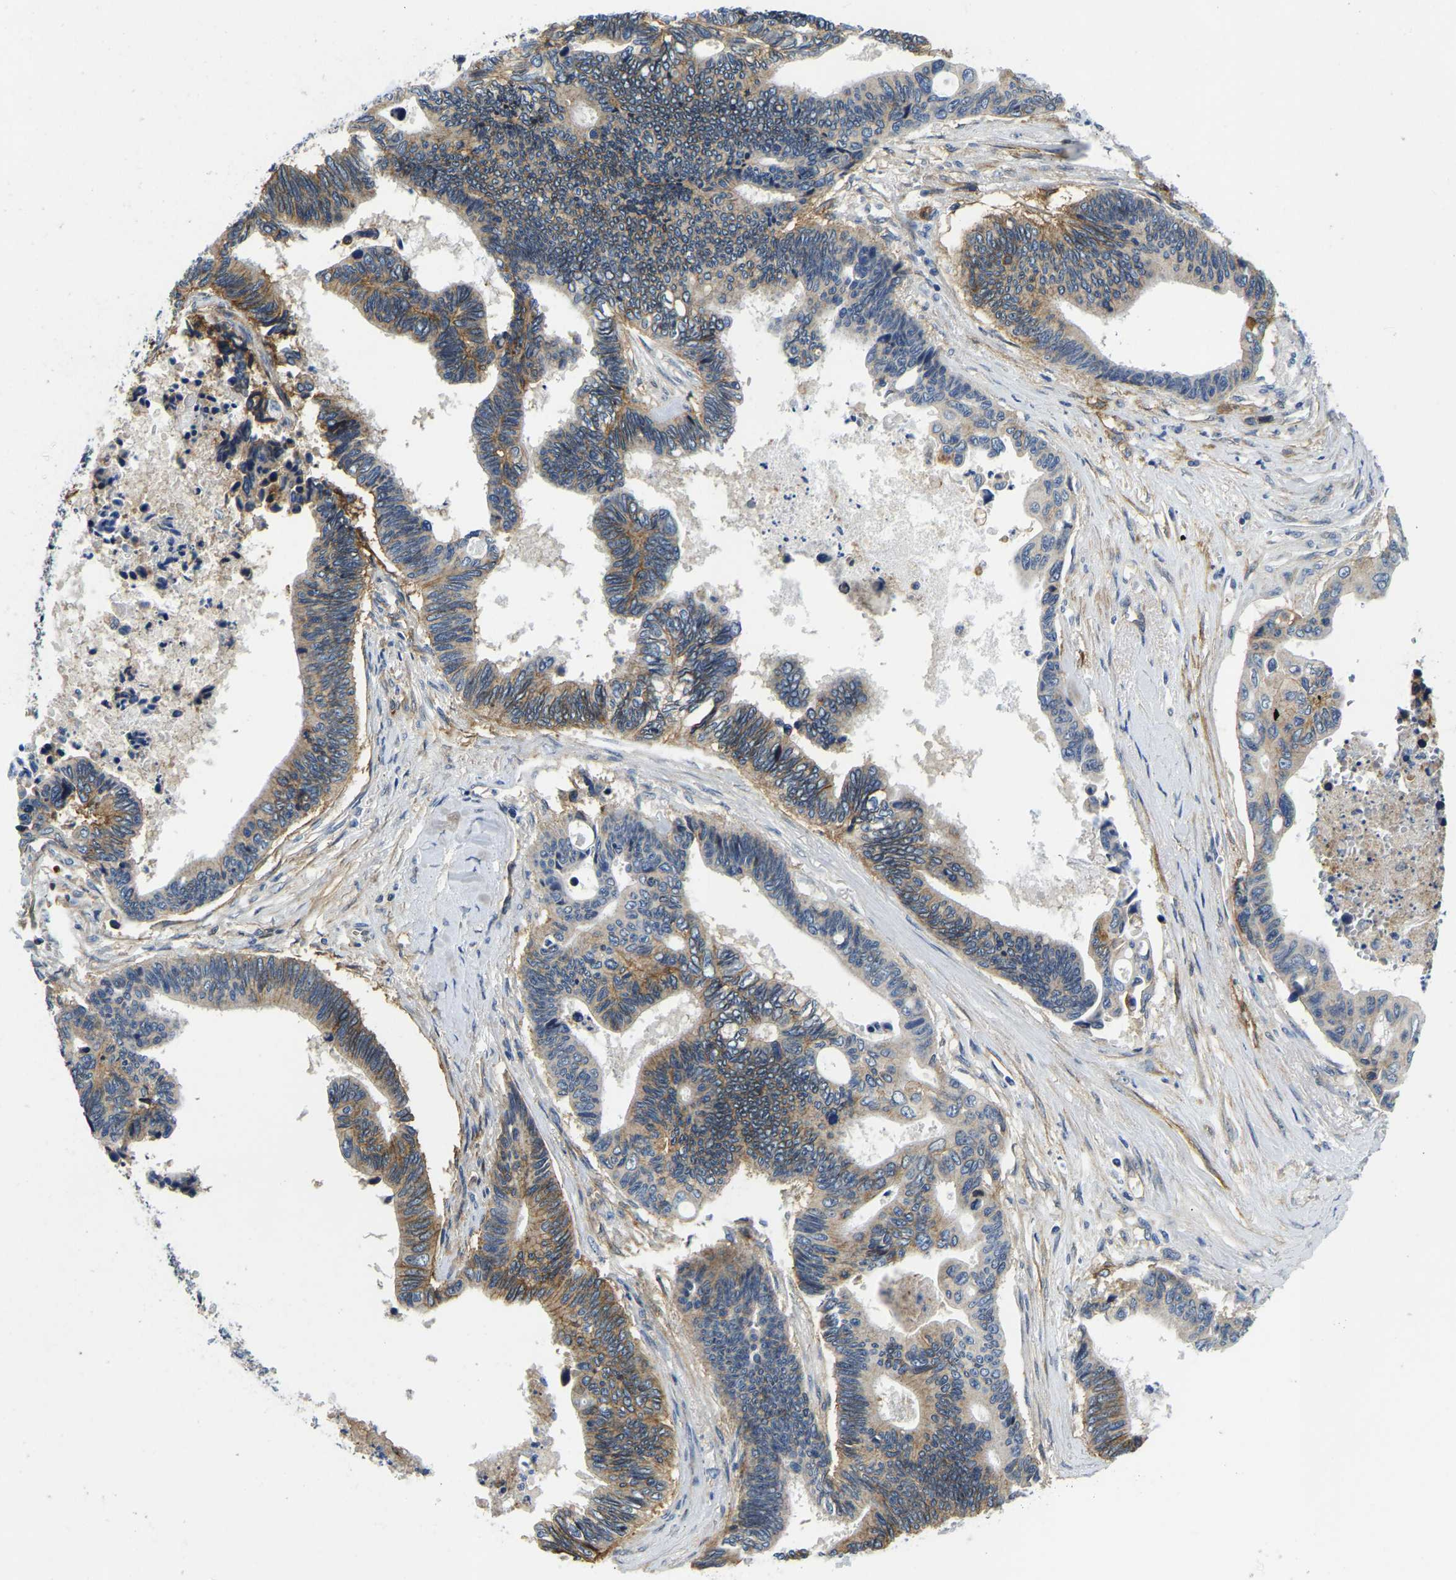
{"staining": {"intensity": "moderate", "quantity": ">75%", "location": "cytoplasmic/membranous"}, "tissue": "pancreatic cancer", "cell_type": "Tumor cells", "image_type": "cancer", "snomed": [{"axis": "morphology", "description": "Adenocarcinoma, NOS"}, {"axis": "topography", "description": "Pancreas"}], "caption": "Protein staining demonstrates moderate cytoplasmic/membranous positivity in approximately >75% of tumor cells in pancreatic cancer. The protein is stained brown, and the nuclei are stained in blue (DAB (3,3'-diaminobenzidine) IHC with brightfield microscopy, high magnification).", "gene": "ITGA2", "patient": {"sex": "female", "age": 70}}